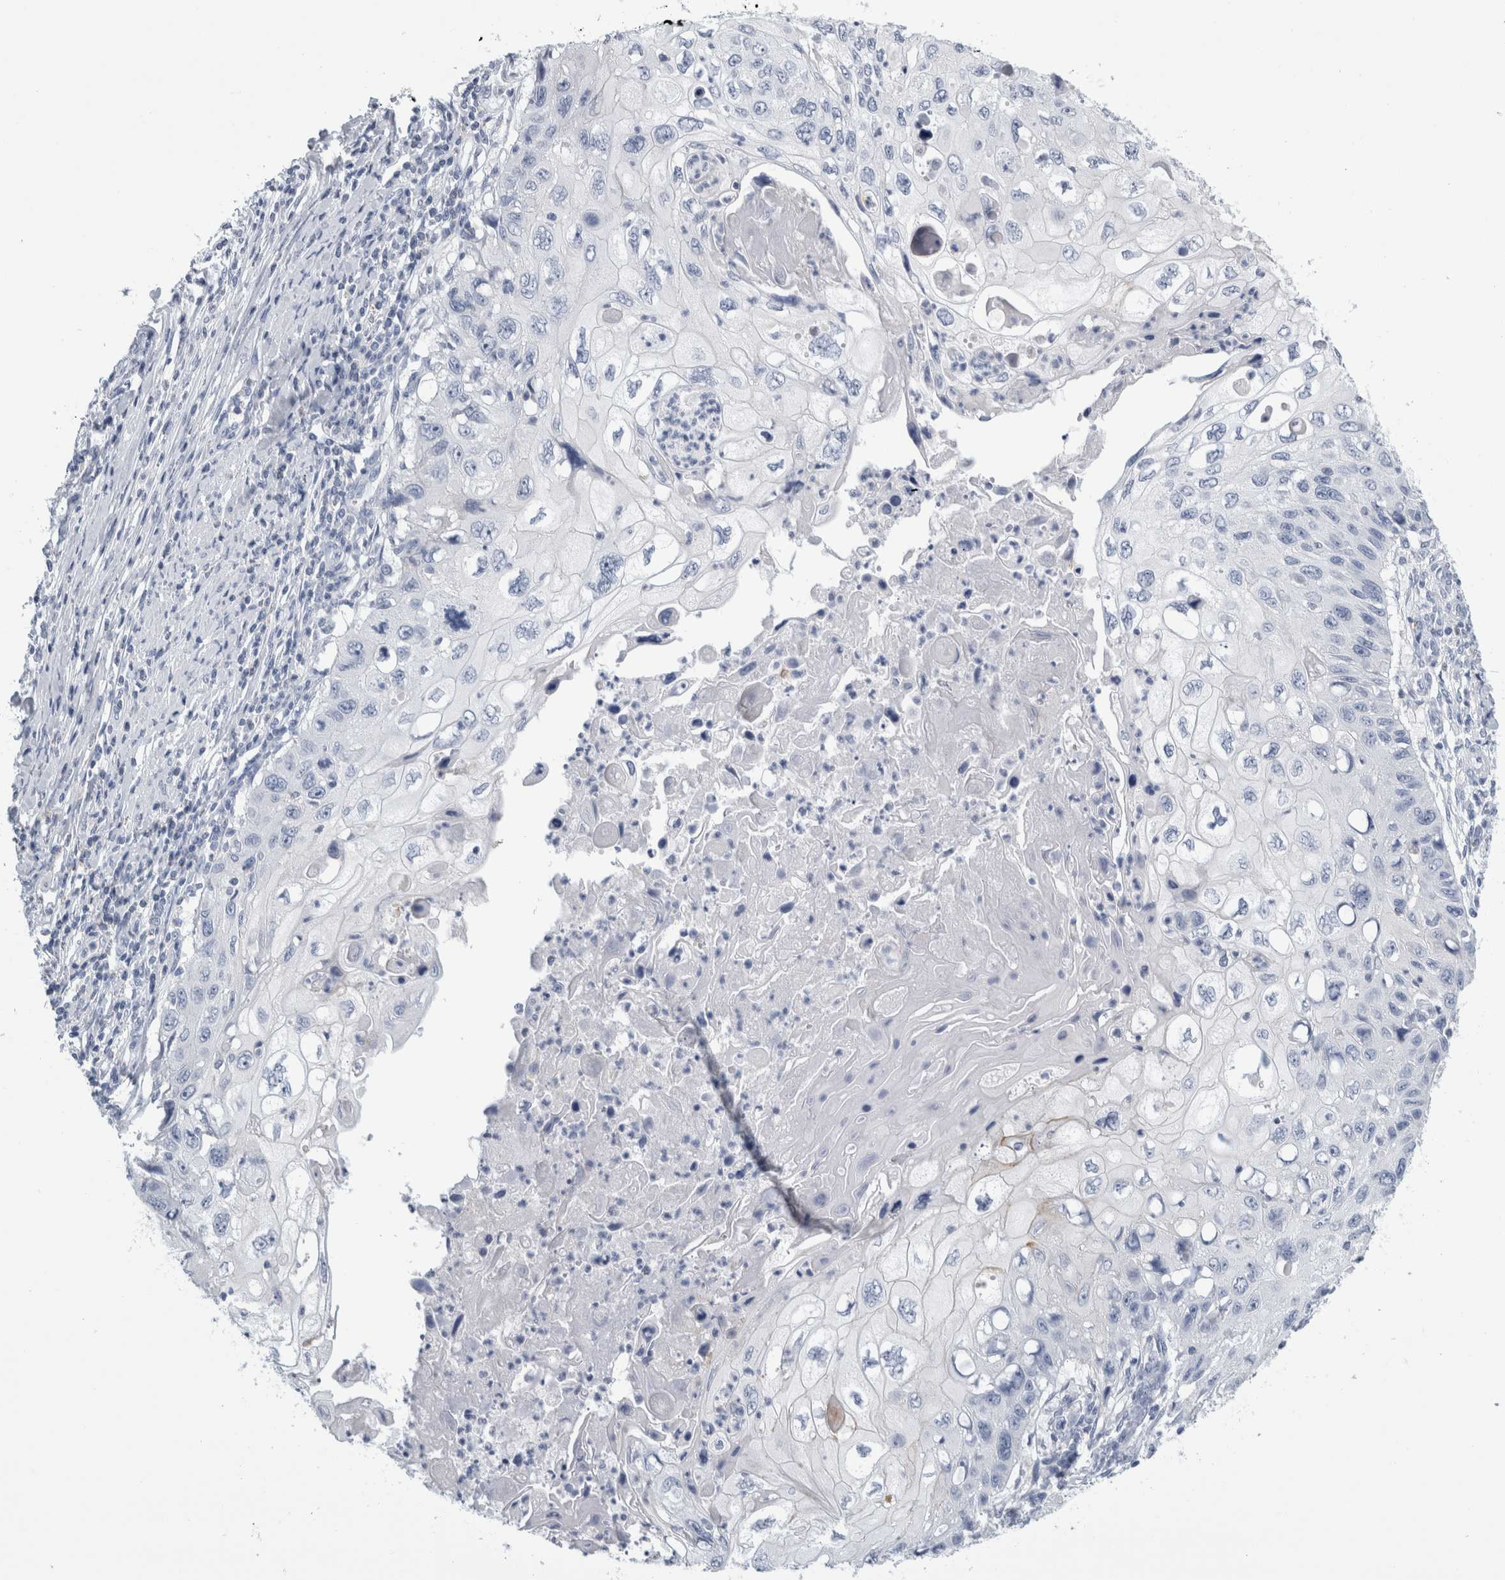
{"staining": {"intensity": "negative", "quantity": "none", "location": "none"}, "tissue": "cervical cancer", "cell_type": "Tumor cells", "image_type": "cancer", "snomed": [{"axis": "morphology", "description": "Squamous cell carcinoma, NOS"}, {"axis": "topography", "description": "Cervix"}], "caption": "This image is of squamous cell carcinoma (cervical) stained with immunohistochemistry (IHC) to label a protein in brown with the nuclei are counter-stained blue. There is no expression in tumor cells.", "gene": "ANKFY1", "patient": {"sex": "female", "age": 70}}